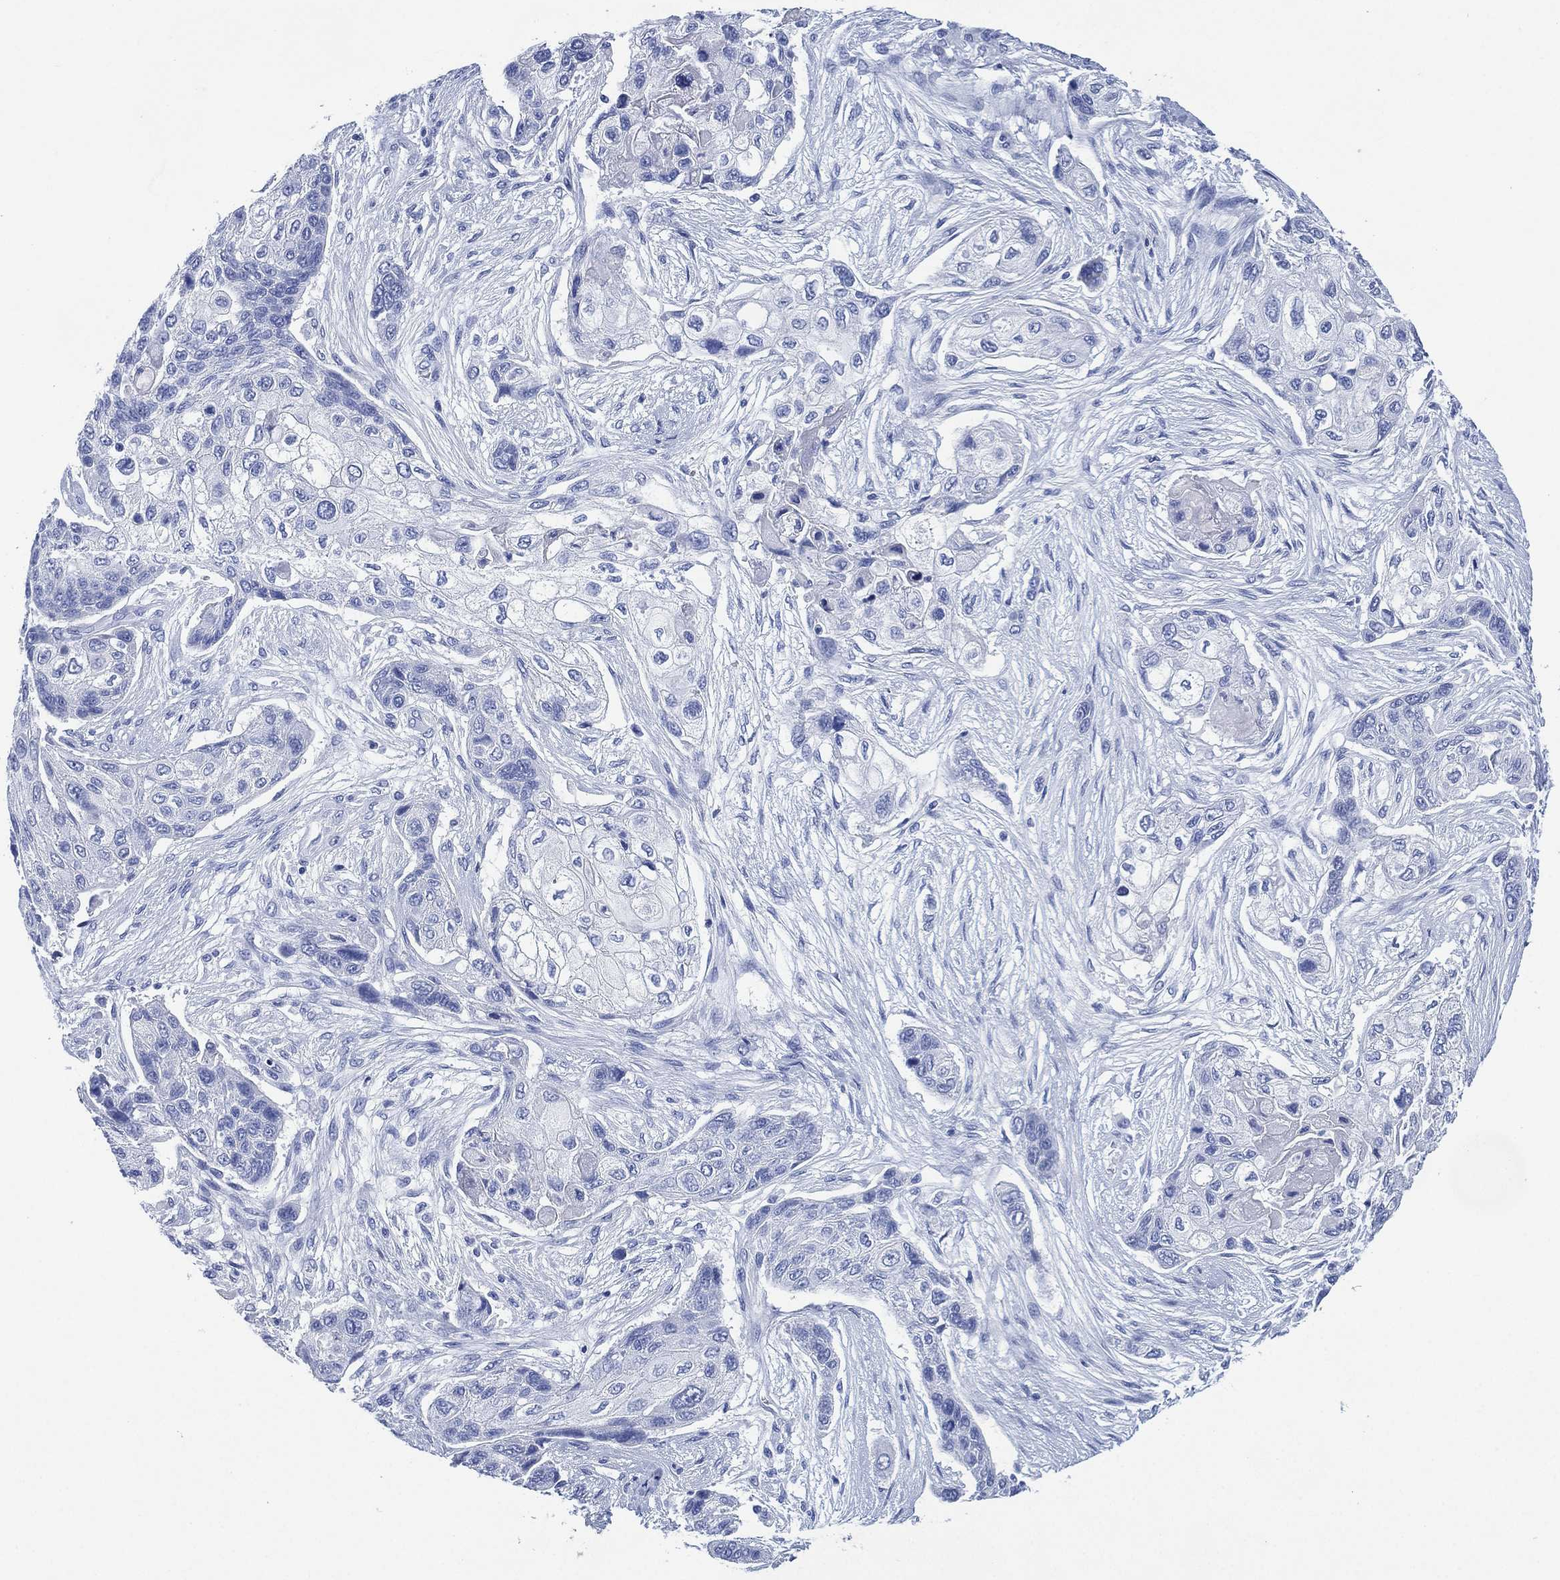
{"staining": {"intensity": "negative", "quantity": "none", "location": "none"}, "tissue": "lung cancer", "cell_type": "Tumor cells", "image_type": "cancer", "snomed": [{"axis": "morphology", "description": "Squamous cell carcinoma, NOS"}, {"axis": "topography", "description": "Lung"}], "caption": "Tumor cells are negative for brown protein staining in lung cancer. Nuclei are stained in blue.", "gene": "SIGLECL1", "patient": {"sex": "male", "age": 69}}